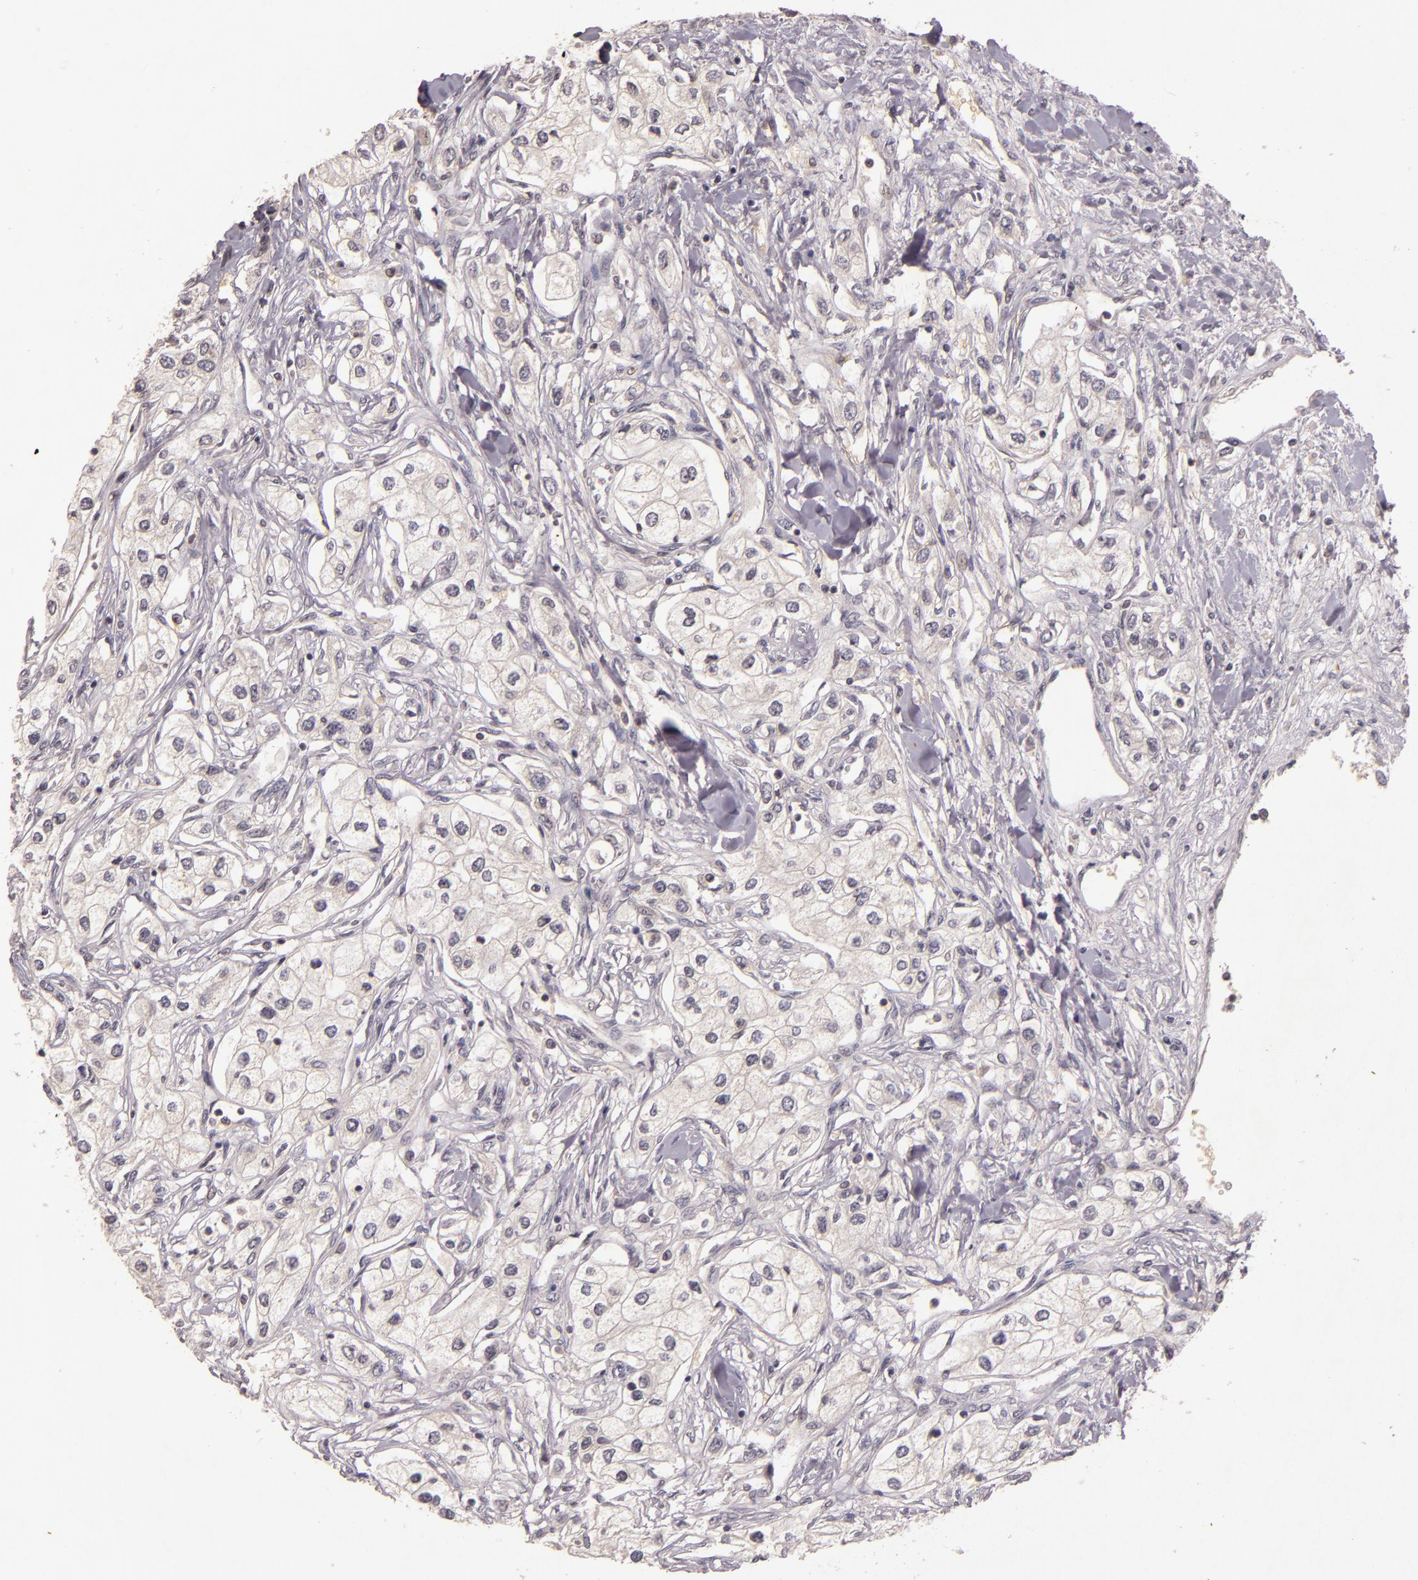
{"staining": {"intensity": "negative", "quantity": "none", "location": "none"}, "tissue": "renal cancer", "cell_type": "Tumor cells", "image_type": "cancer", "snomed": [{"axis": "morphology", "description": "Adenocarcinoma, NOS"}, {"axis": "topography", "description": "Kidney"}], "caption": "Immunohistochemistry image of human renal adenocarcinoma stained for a protein (brown), which reveals no positivity in tumor cells.", "gene": "TFF1", "patient": {"sex": "male", "age": 57}}